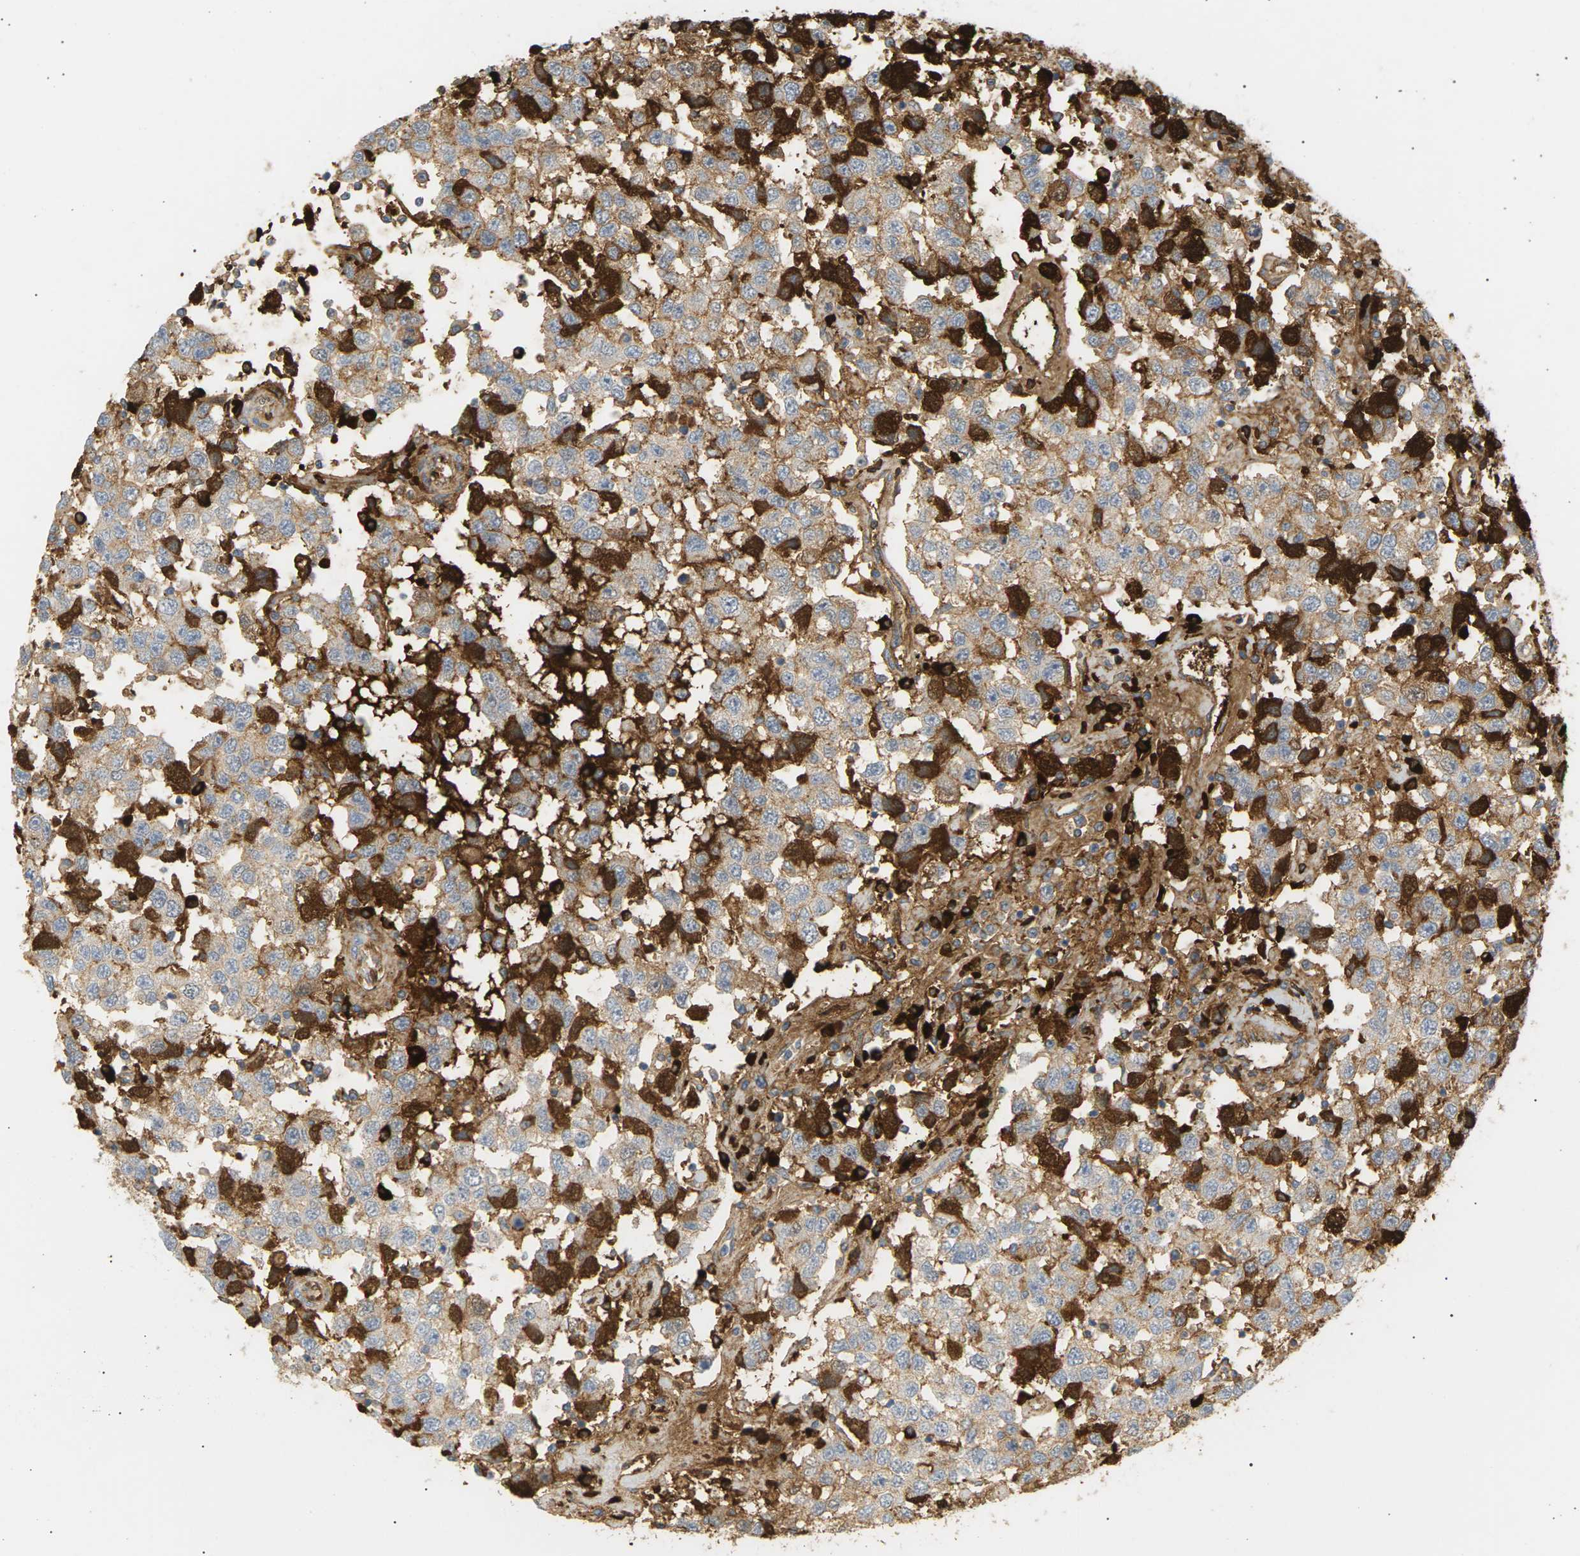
{"staining": {"intensity": "moderate", "quantity": "25%-75%", "location": "cytoplasmic/membranous,nuclear"}, "tissue": "testis cancer", "cell_type": "Tumor cells", "image_type": "cancer", "snomed": [{"axis": "morphology", "description": "Seminoma, NOS"}, {"axis": "topography", "description": "Testis"}], "caption": "Protein expression by immunohistochemistry (IHC) shows moderate cytoplasmic/membranous and nuclear staining in approximately 25%-75% of tumor cells in testis cancer (seminoma).", "gene": "IGLC3", "patient": {"sex": "male", "age": 41}}